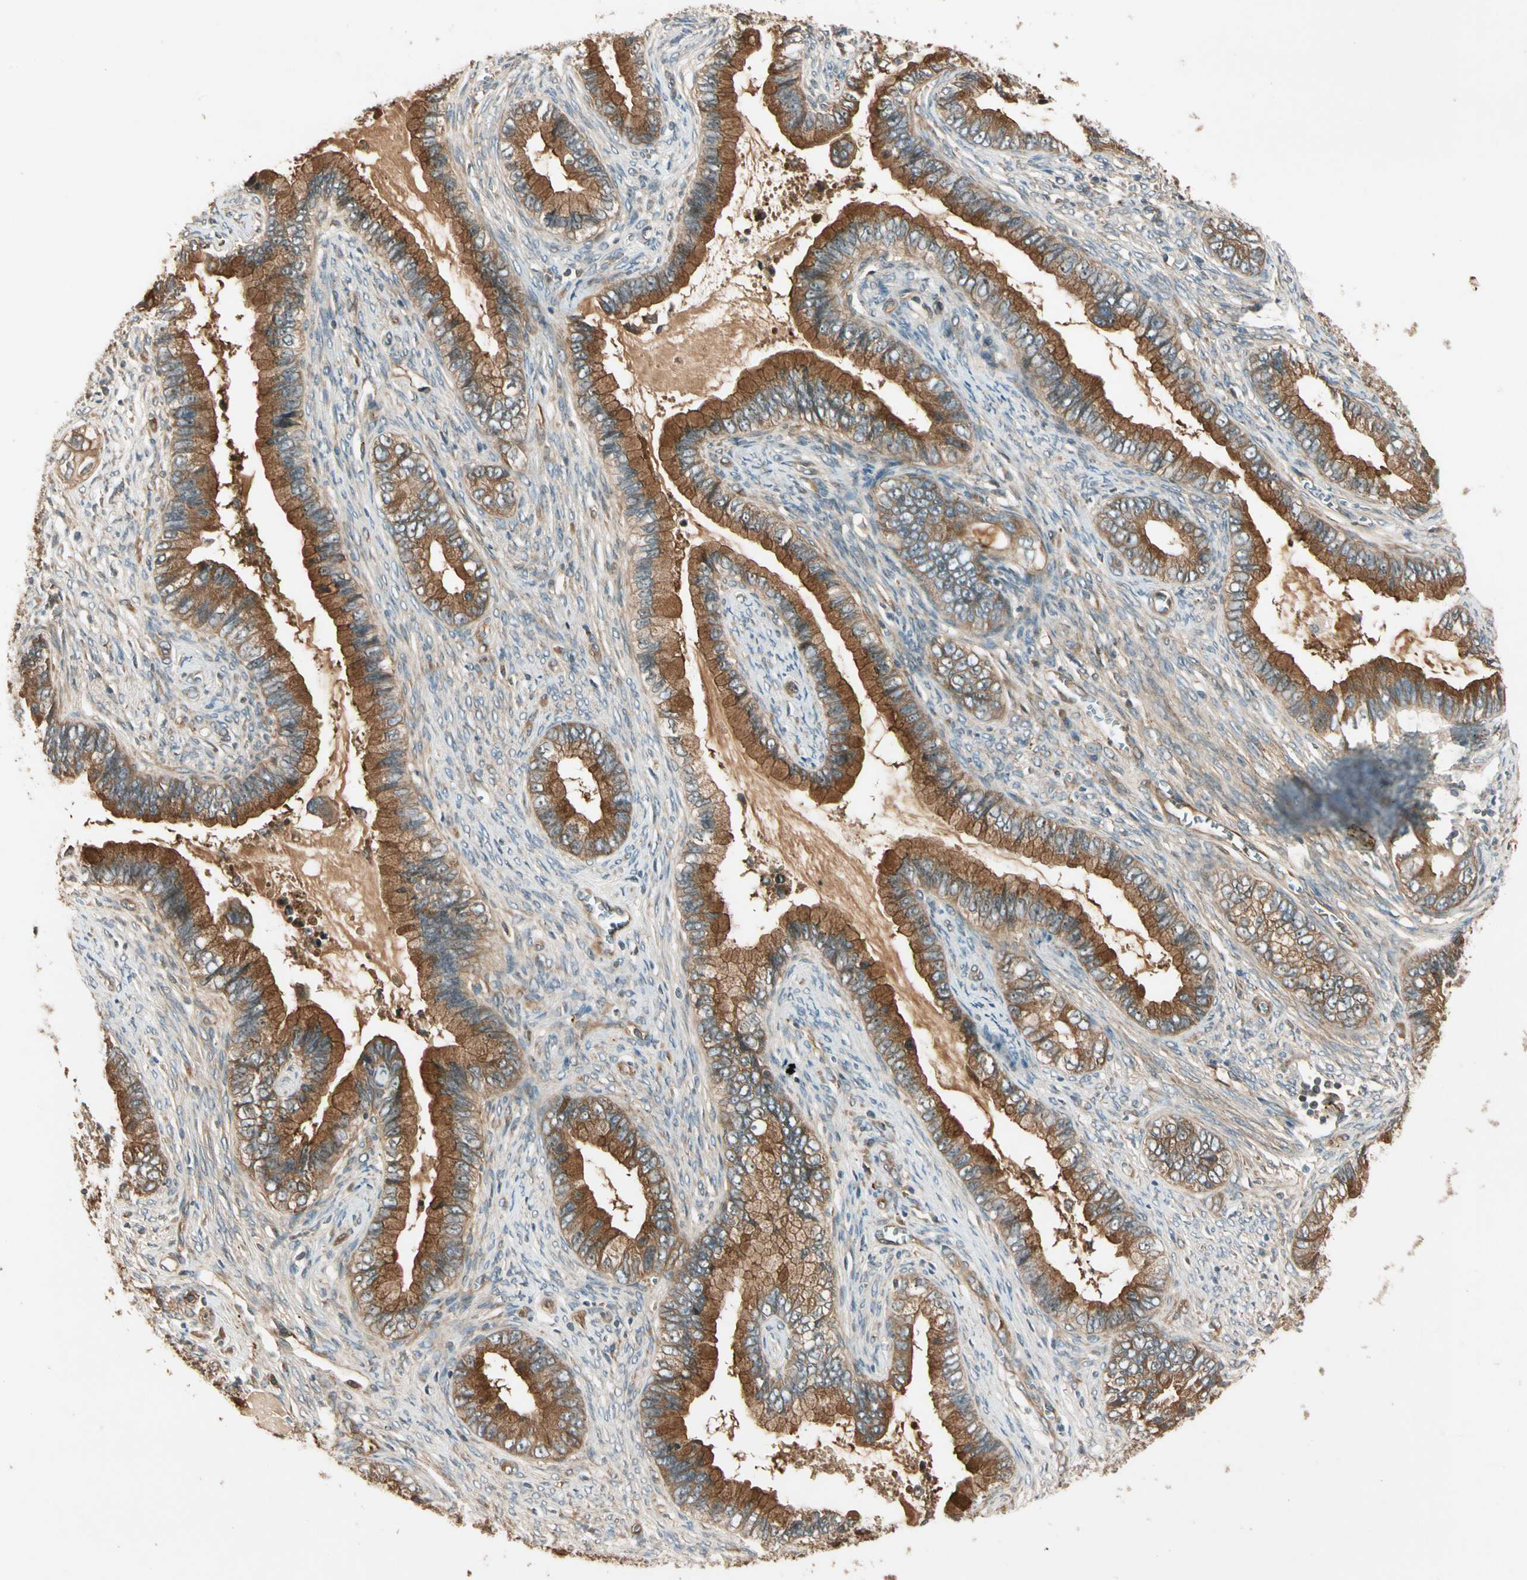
{"staining": {"intensity": "moderate", "quantity": ">75%", "location": "cytoplasmic/membranous"}, "tissue": "cervical cancer", "cell_type": "Tumor cells", "image_type": "cancer", "snomed": [{"axis": "morphology", "description": "Adenocarcinoma, NOS"}, {"axis": "topography", "description": "Cervix"}], "caption": "Cervical cancer (adenocarcinoma) tissue exhibits moderate cytoplasmic/membranous positivity in approximately >75% of tumor cells", "gene": "ROCK2", "patient": {"sex": "female", "age": 44}}